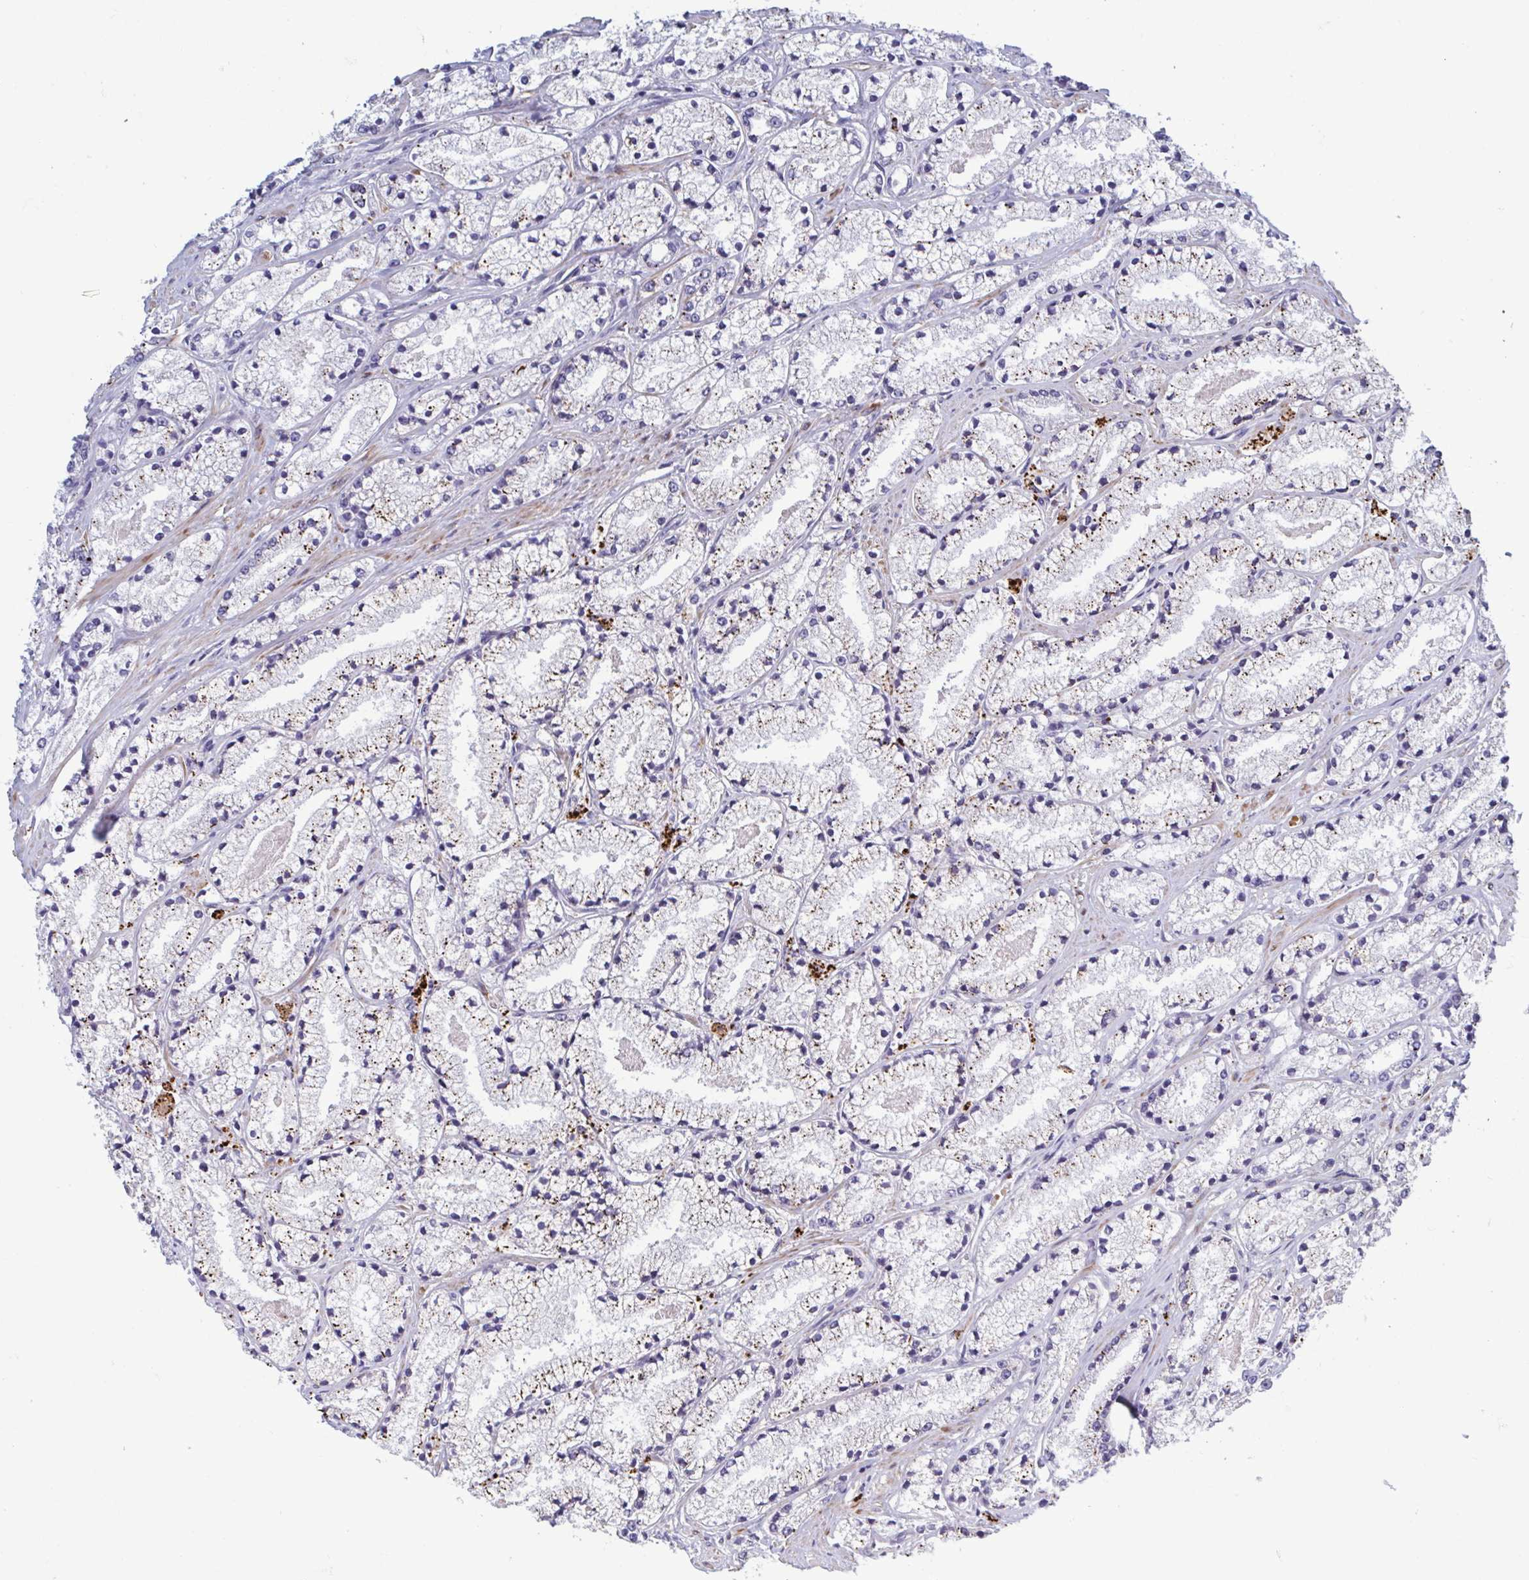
{"staining": {"intensity": "moderate", "quantity": "<25%", "location": "cytoplasmic/membranous"}, "tissue": "prostate cancer", "cell_type": "Tumor cells", "image_type": "cancer", "snomed": [{"axis": "morphology", "description": "Adenocarcinoma, High grade"}, {"axis": "topography", "description": "Prostate"}], "caption": "This photomicrograph reveals IHC staining of human prostate cancer (adenocarcinoma (high-grade)), with low moderate cytoplasmic/membranous staining in approximately <25% of tumor cells.", "gene": "LRRC38", "patient": {"sex": "male", "age": 63}}